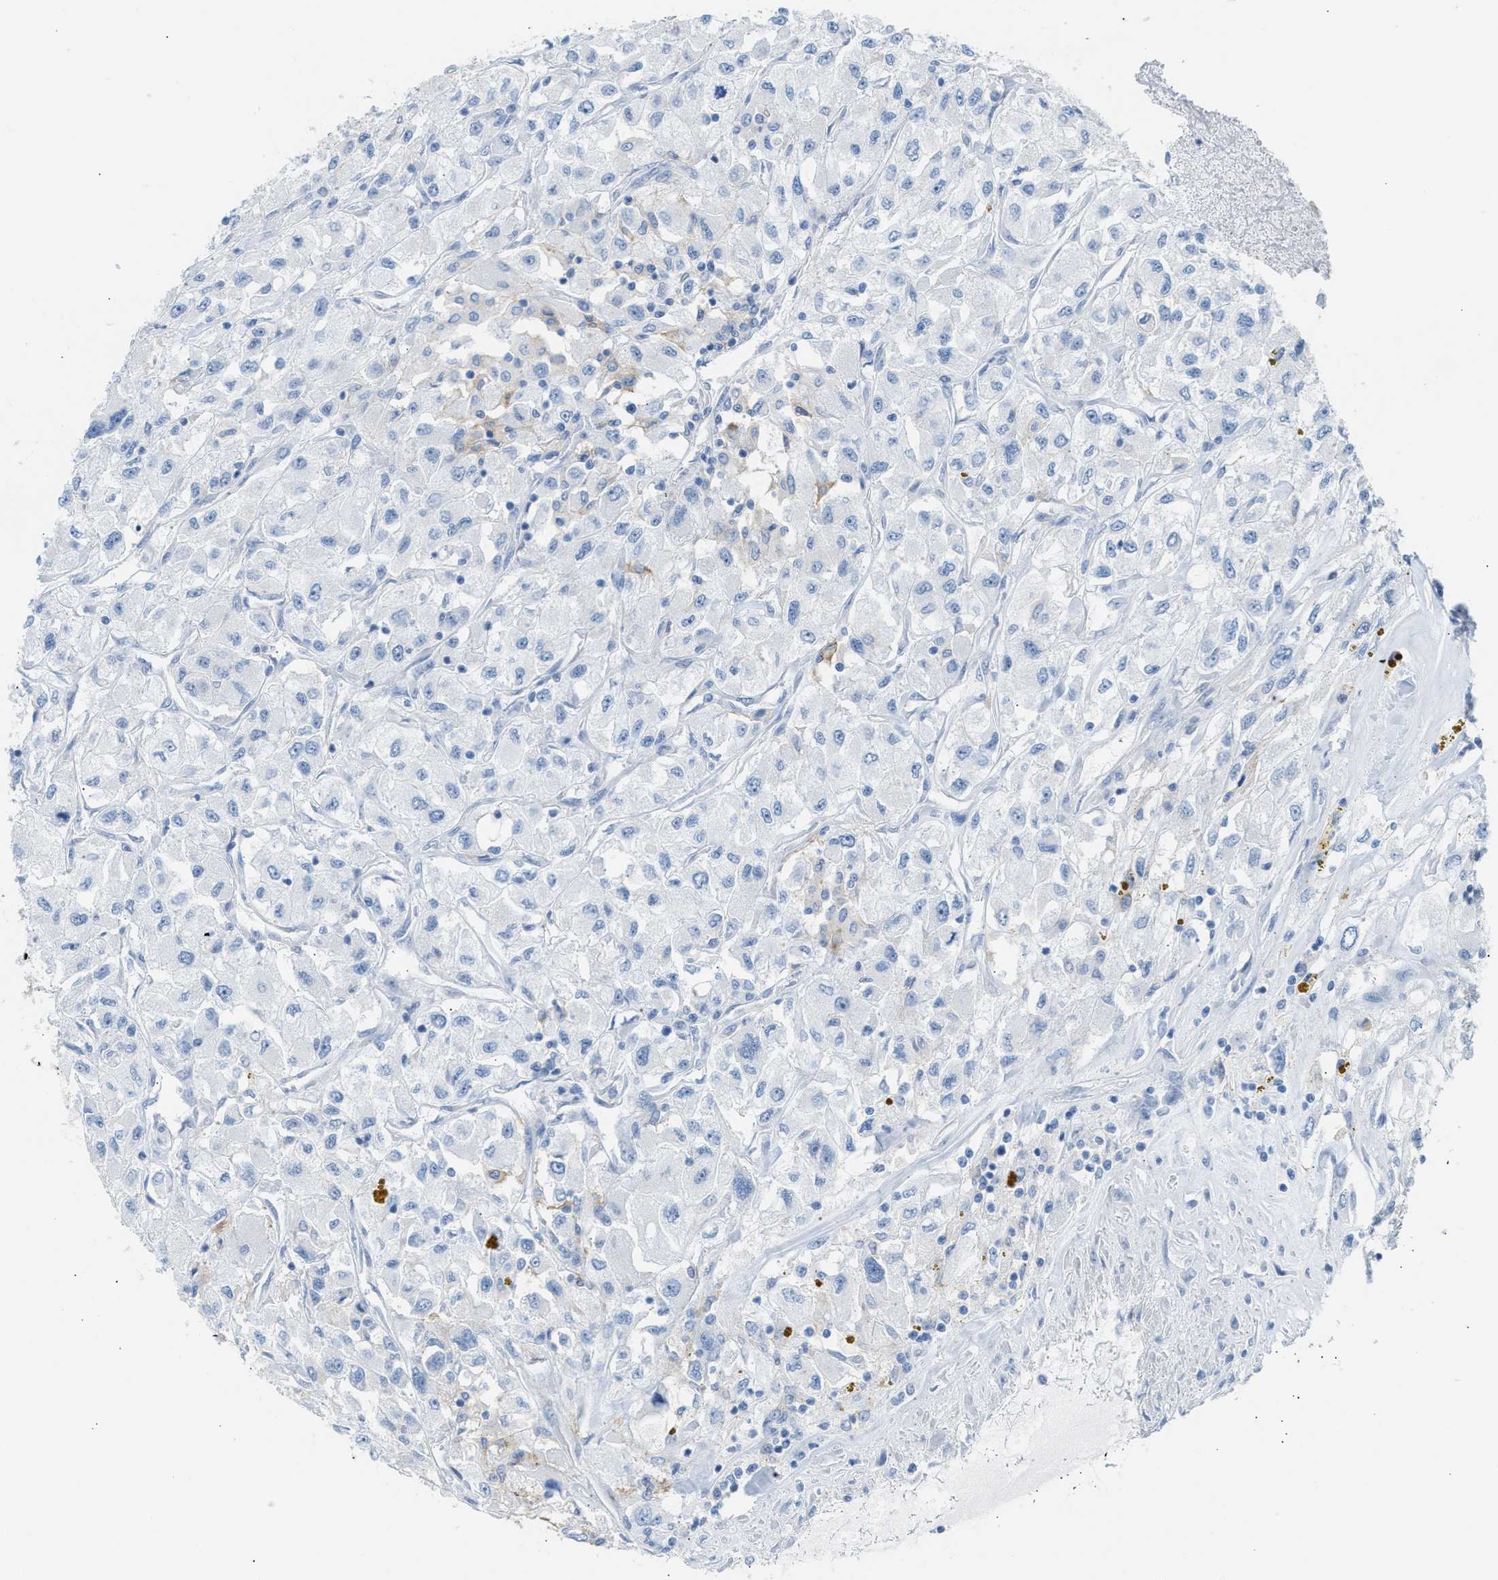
{"staining": {"intensity": "negative", "quantity": "none", "location": "none"}, "tissue": "renal cancer", "cell_type": "Tumor cells", "image_type": "cancer", "snomed": [{"axis": "morphology", "description": "Adenocarcinoma, NOS"}, {"axis": "topography", "description": "Kidney"}], "caption": "The IHC image has no significant positivity in tumor cells of adenocarcinoma (renal) tissue.", "gene": "ERBB2", "patient": {"sex": "female", "age": 52}}